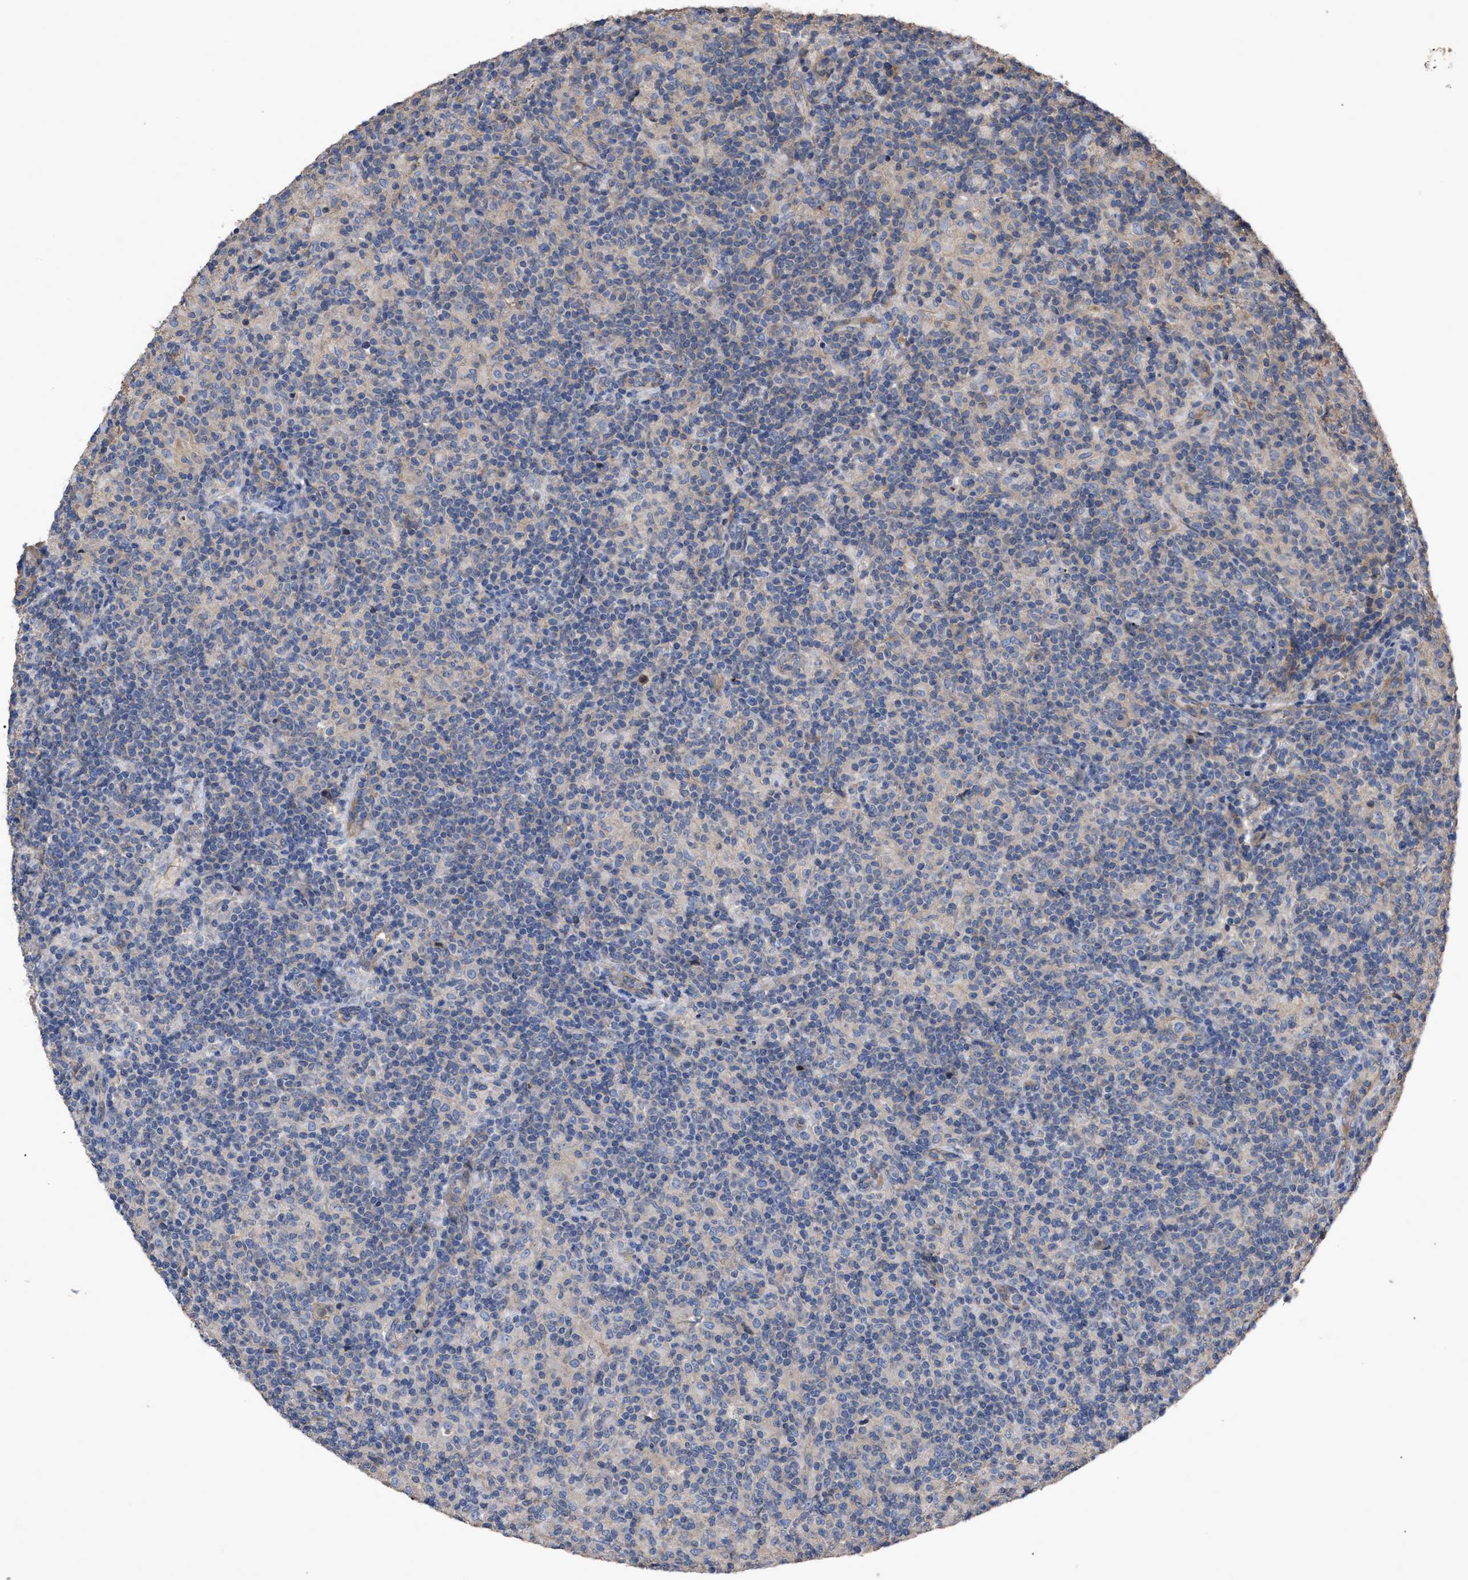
{"staining": {"intensity": "negative", "quantity": "none", "location": "none"}, "tissue": "lymphoma", "cell_type": "Tumor cells", "image_type": "cancer", "snomed": [{"axis": "morphology", "description": "Hodgkin's disease, NOS"}, {"axis": "topography", "description": "Lymph node"}], "caption": "This is an IHC micrograph of human Hodgkin's disease. There is no positivity in tumor cells.", "gene": "BTN2A1", "patient": {"sex": "male", "age": 70}}